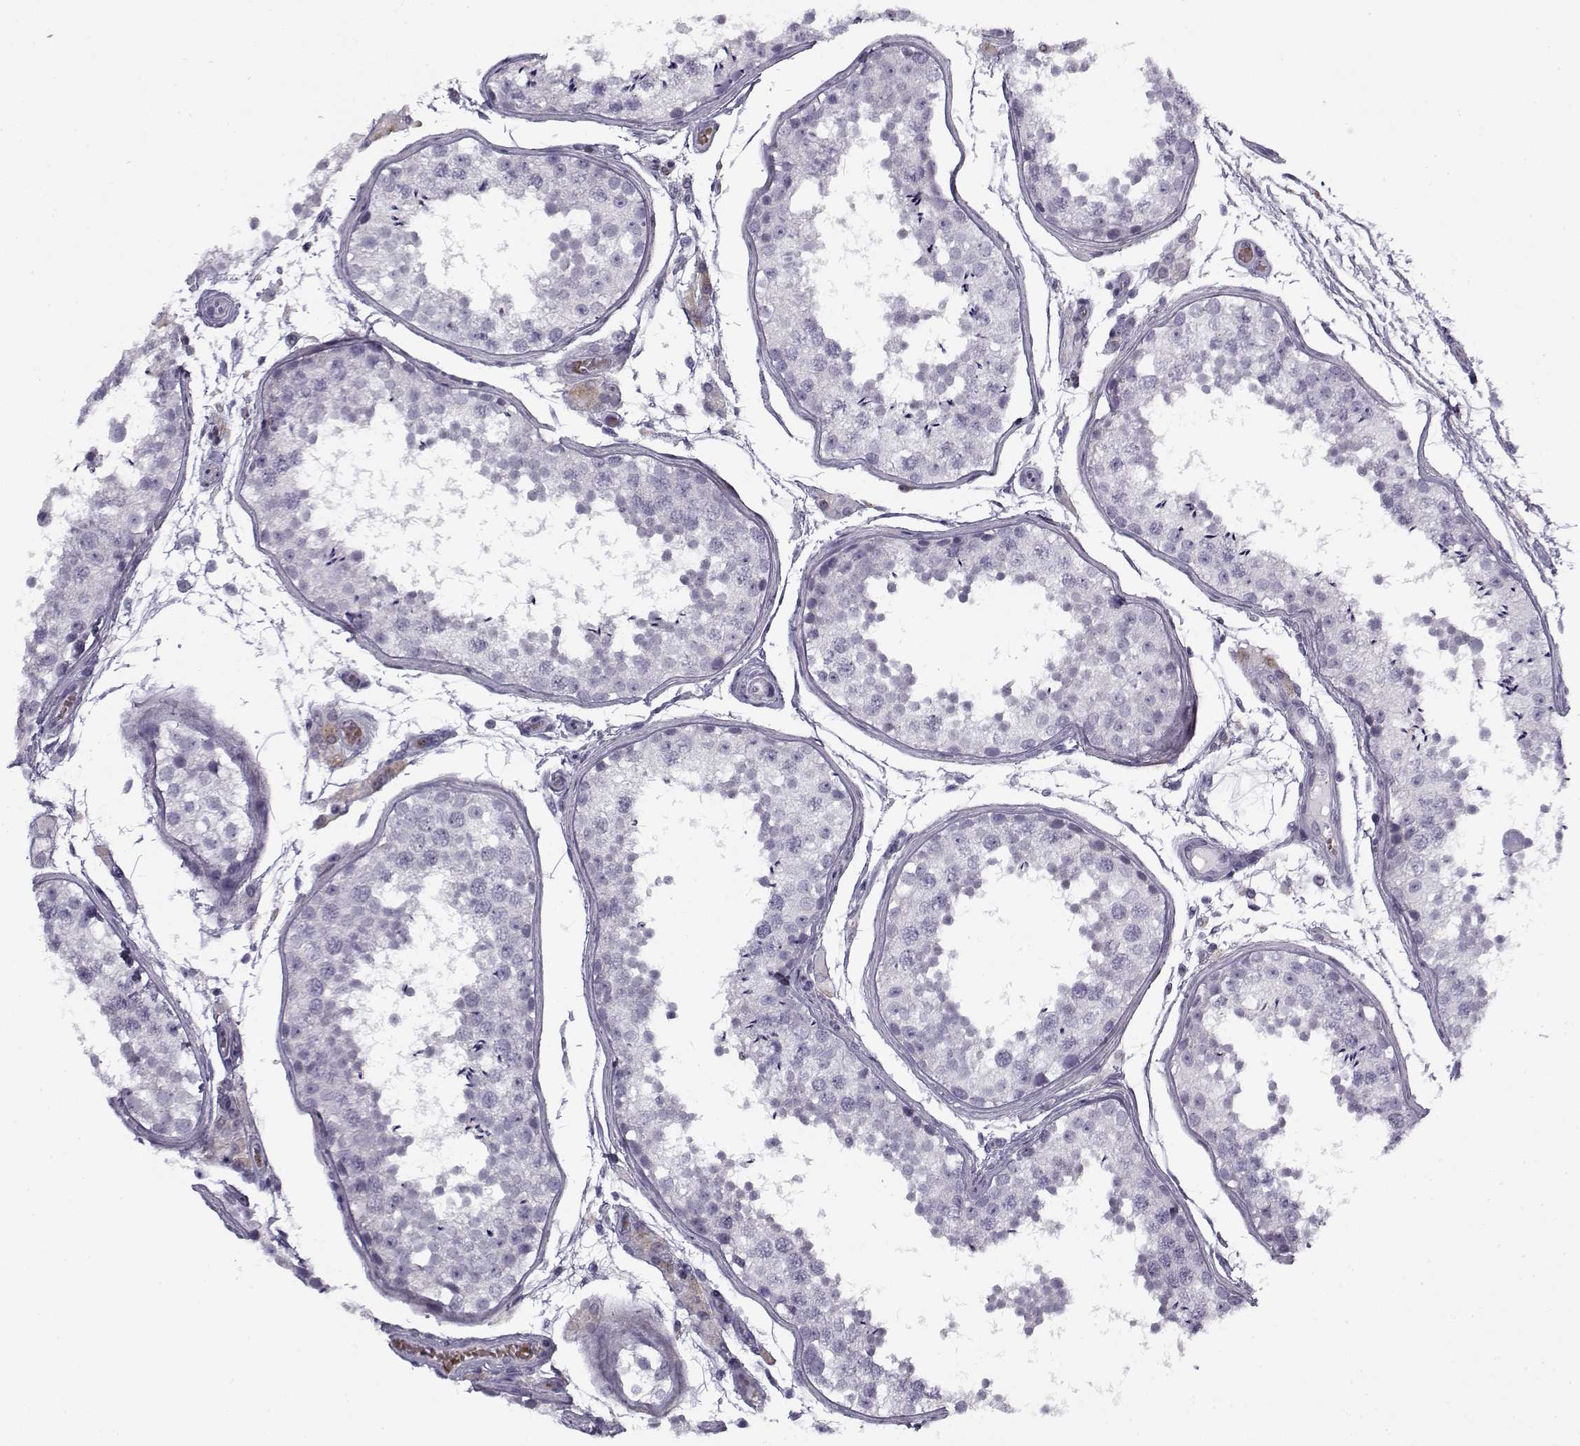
{"staining": {"intensity": "negative", "quantity": "none", "location": "none"}, "tissue": "testis", "cell_type": "Cells in seminiferous ducts", "image_type": "normal", "snomed": [{"axis": "morphology", "description": "Normal tissue, NOS"}, {"axis": "topography", "description": "Testis"}], "caption": "An image of human testis is negative for staining in cells in seminiferous ducts. (Brightfield microscopy of DAB (3,3'-diaminobenzidine) IHC at high magnification).", "gene": "SNCA", "patient": {"sex": "male", "age": 29}}